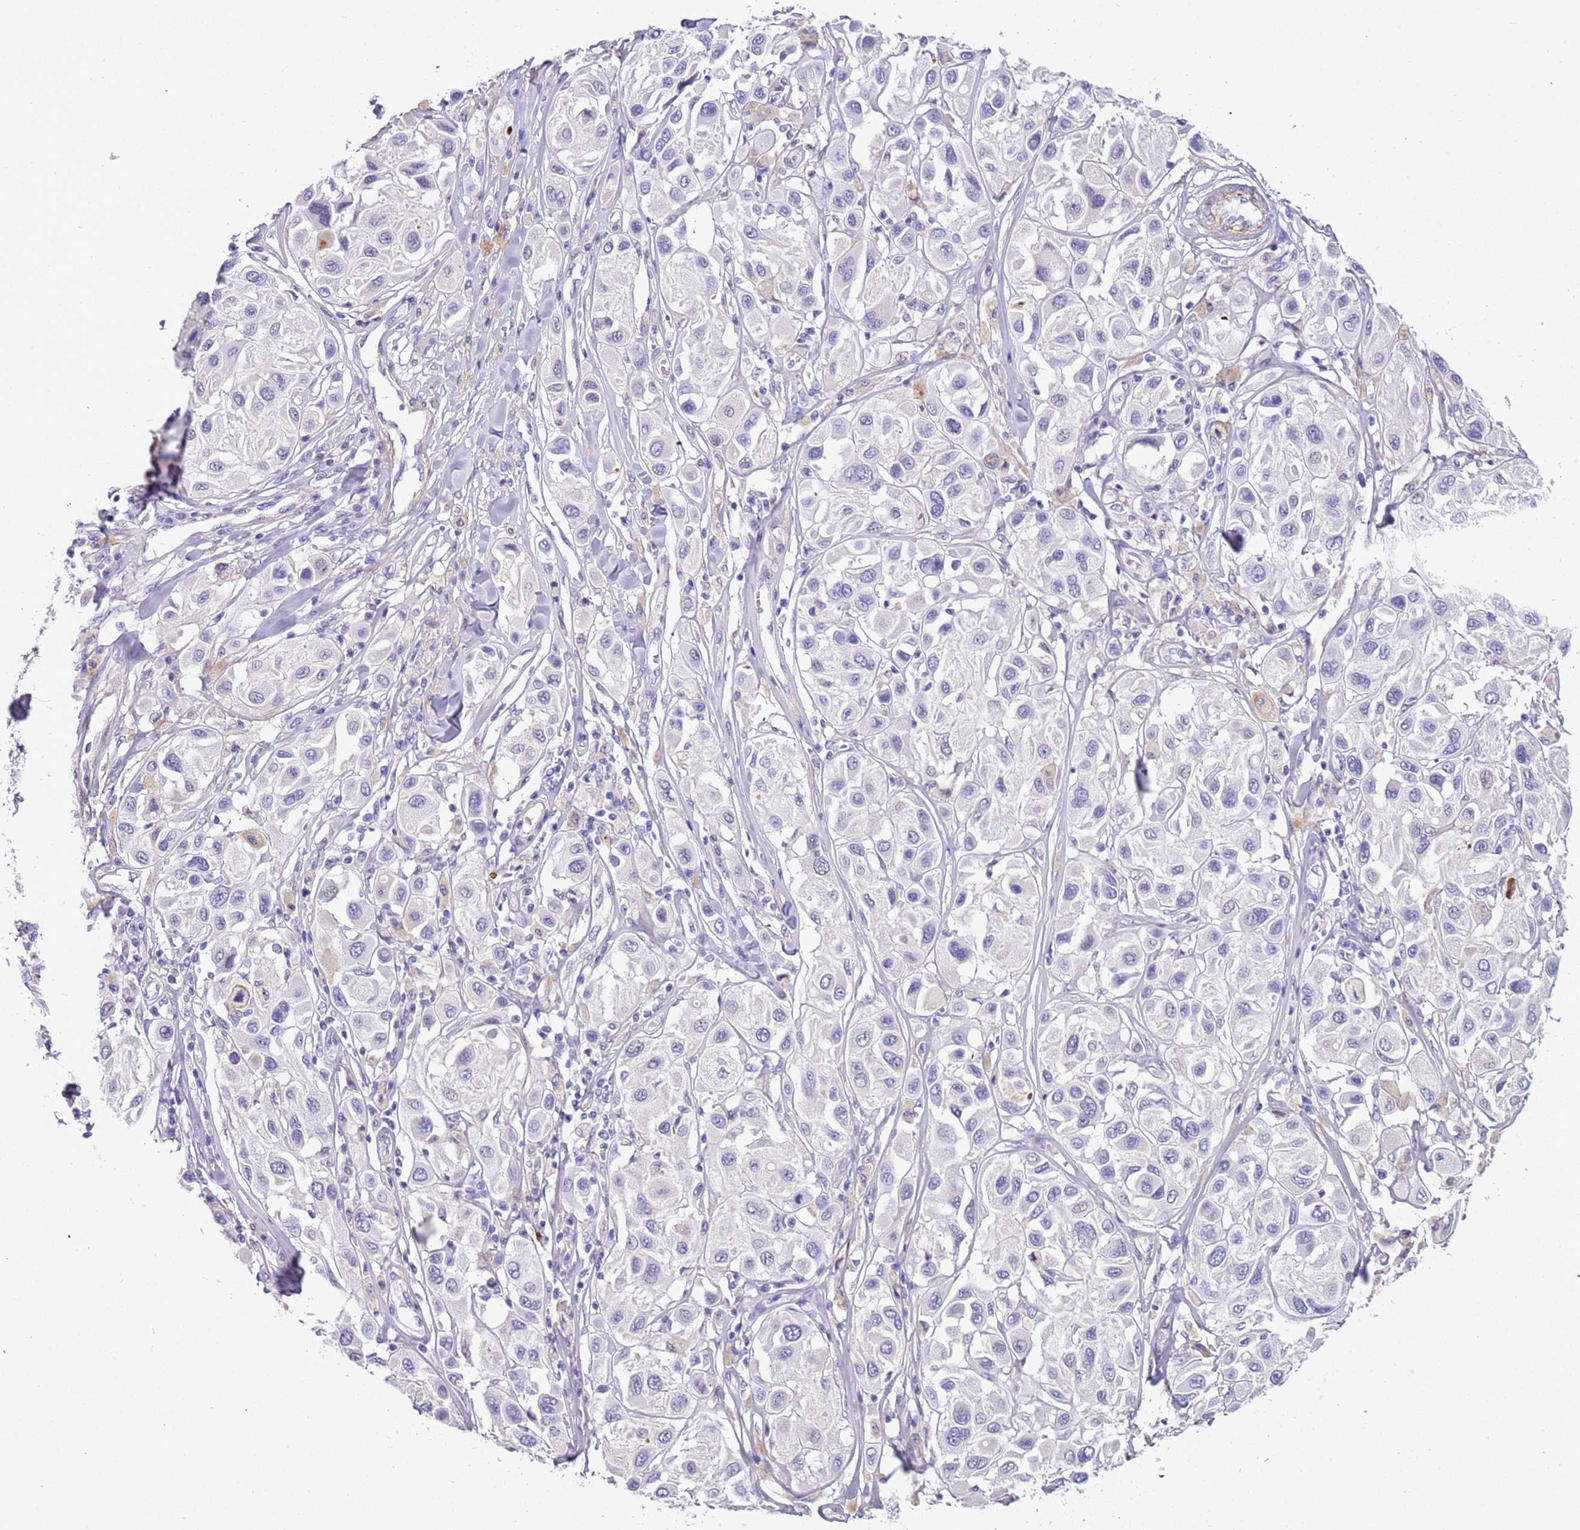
{"staining": {"intensity": "negative", "quantity": "none", "location": "none"}, "tissue": "melanoma", "cell_type": "Tumor cells", "image_type": "cancer", "snomed": [{"axis": "morphology", "description": "Malignant melanoma, Metastatic site"}, {"axis": "topography", "description": "Skin"}], "caption": "There is no significant positivity in tumor cells of melanoma.", "gene": "PCGF2", "patient": {"sex": "male", "age": 41}}